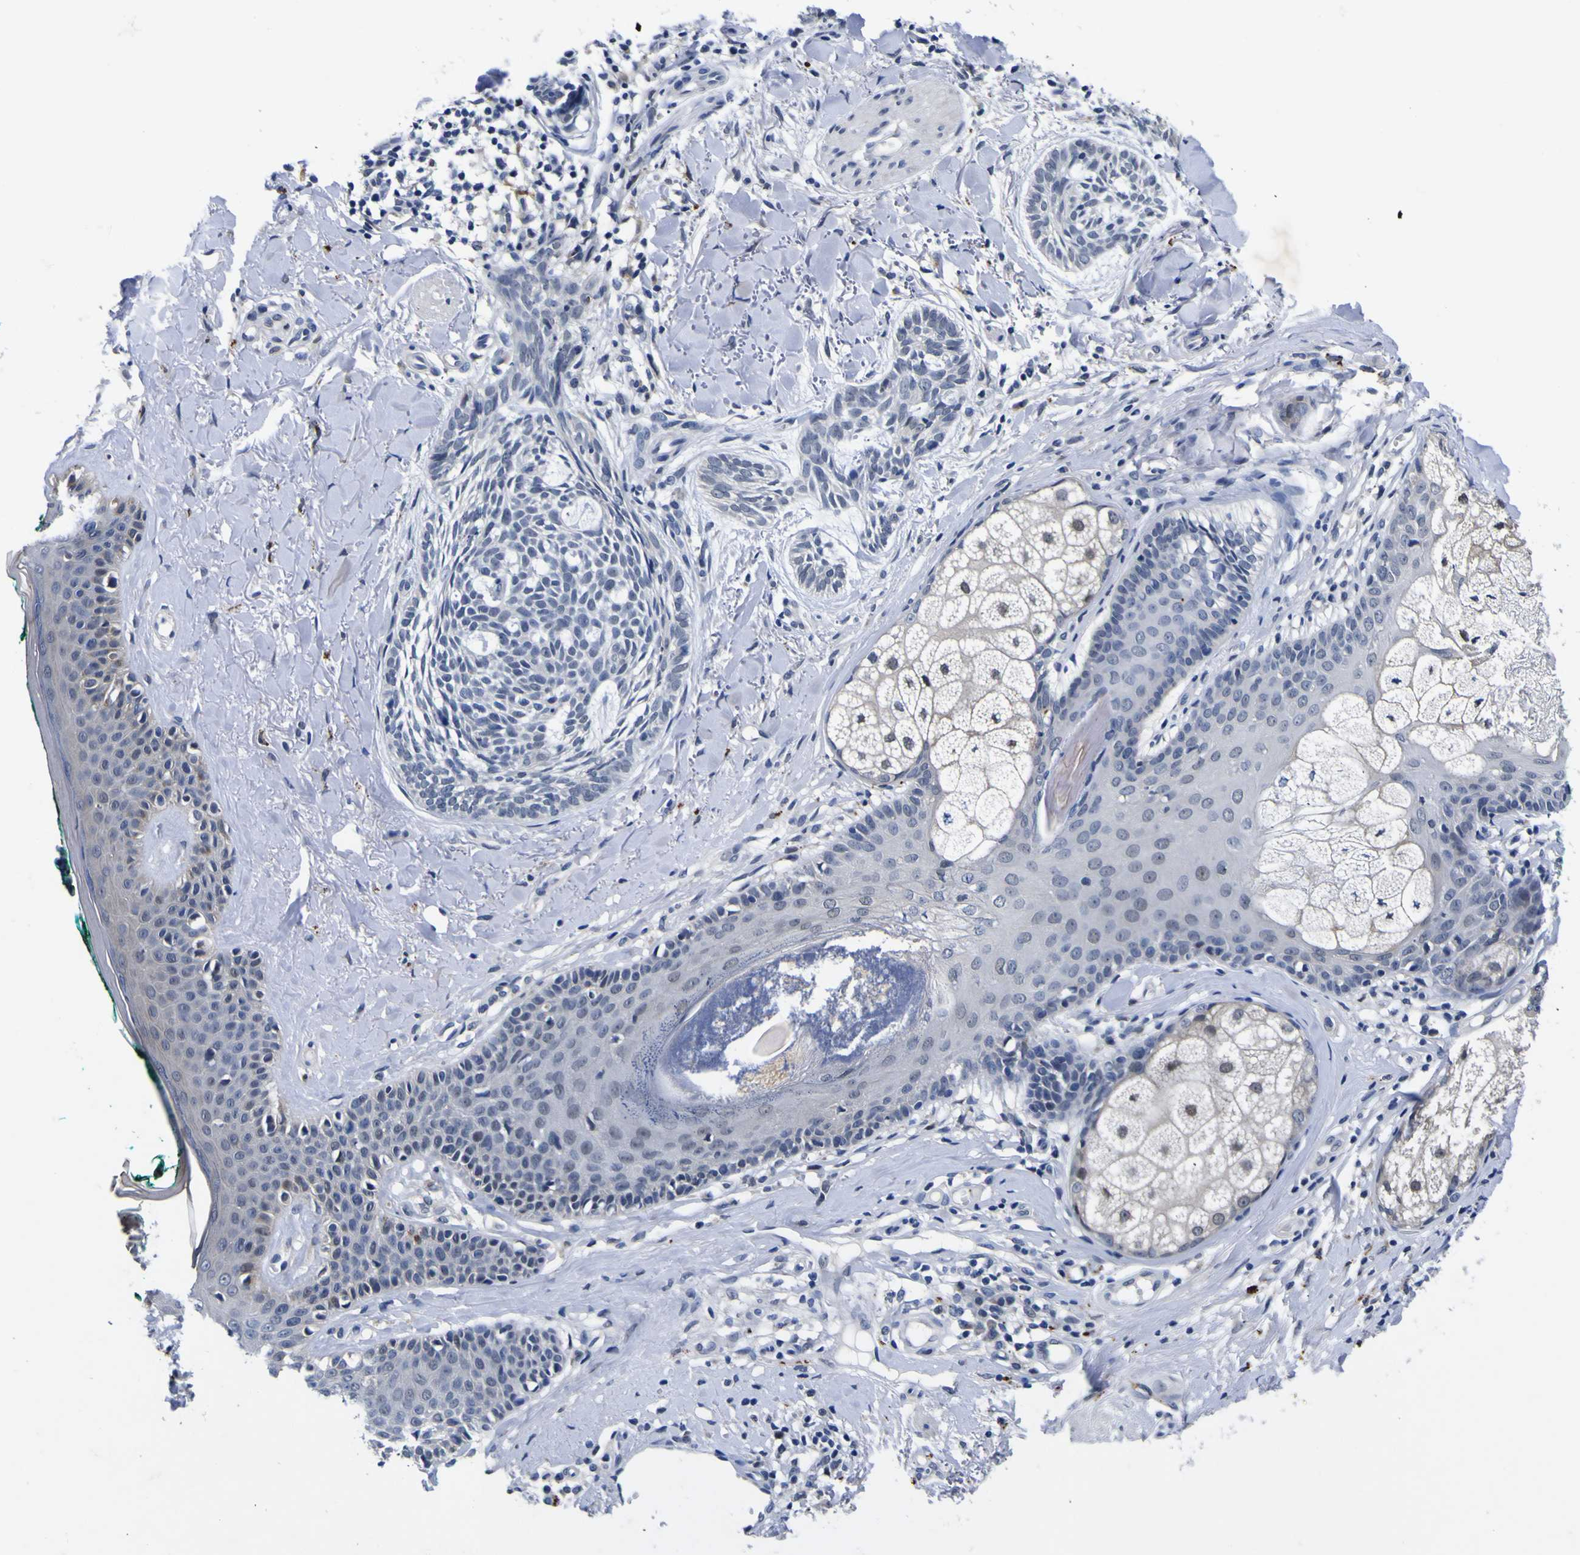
{"staining": {"intensity": "negative", "quantity": "none", "location": "none"}, "tissue": "skin cancer", "cell_type": "Tumor cells", "image_type": "cancer", "snomed": [{"axis": "morphology", "description": "Basal cell carcinoma"}, {"axis": "topography", "description": "Skin"}], "caption": "This is an immunohistochemistry micrograph of skin cancer. There is no staining in tumor cells.", "gene": "IGFLR1", "patient": {"sex": "male", "age": 43}}